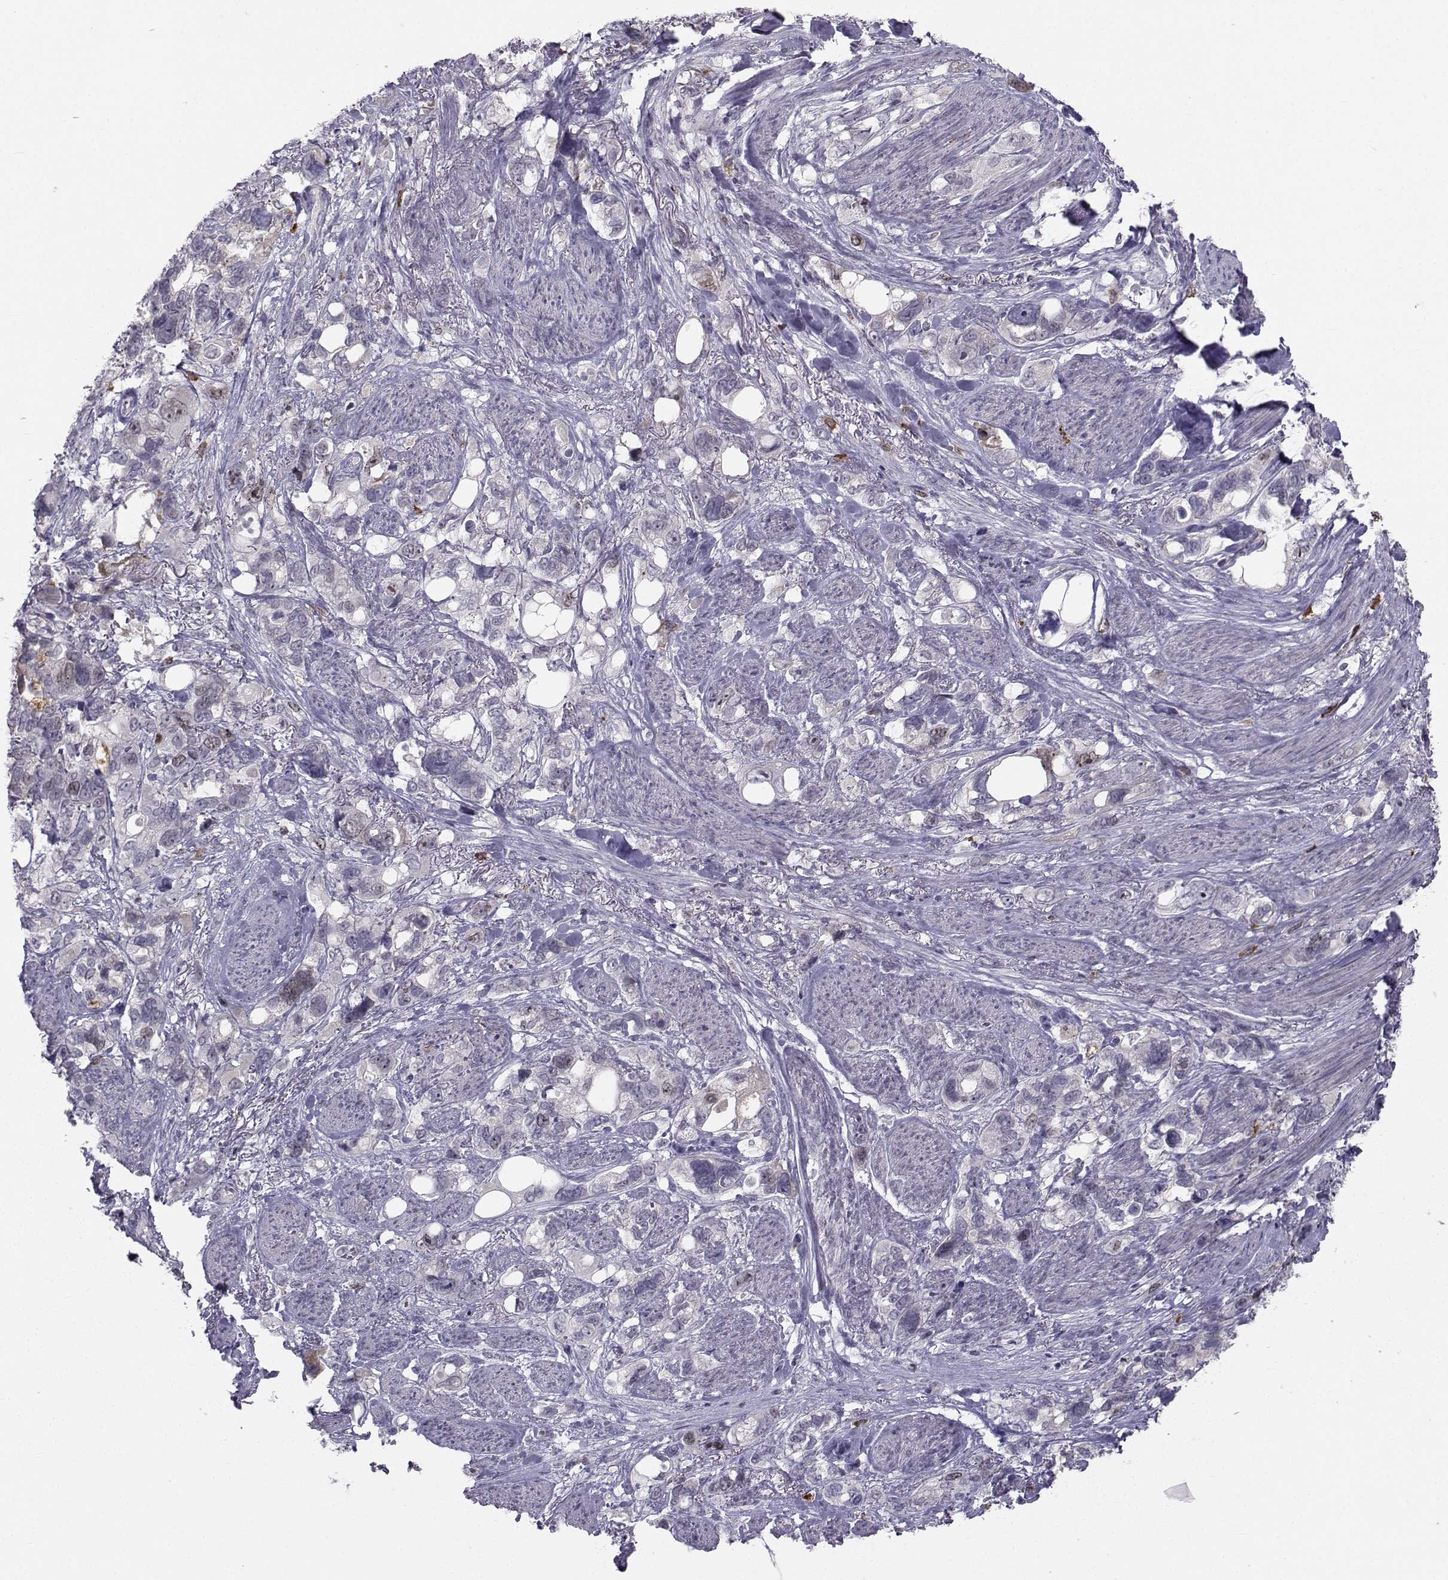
{"staining": {"intensity": "negative", "quantity": "none", "location": "none"}, "tissue": "stomach cancer", "cell_type": "Tumor cells", "image_type": "cancer", "snomed": [{"axis": "morphology", "description": "Adenocarcinoma, NOS"}, {"axis": "topography", "description": "Stomach, upper"}], "caption": "Tumor cells show no significant positivity in stomach adenocarcinoma.", "gene": "LRP8", "patient": {"sex": "female", "age": 81}}